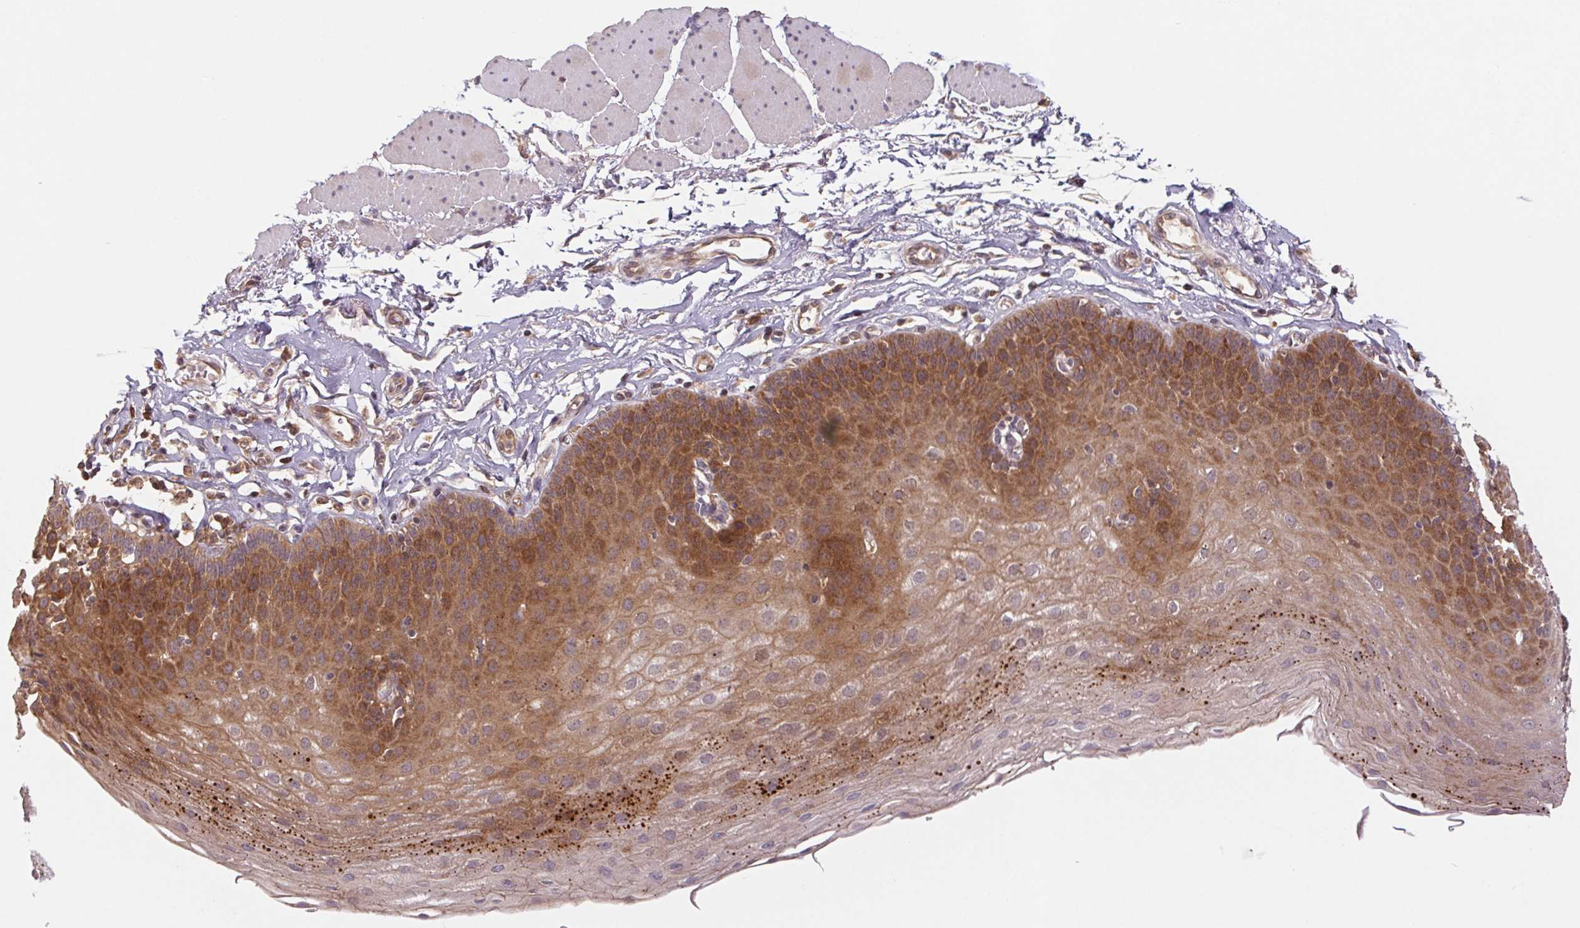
{"staining": {"intensity": "moderate", "quantity": ">75%", "location": "cytoplasmic/membranous"}, "tissue": "esophagus", "cell_type": "Squamous epithelial cells", "image_type": "normal", "snomed": [{"axis": "morphology", "description": "Normal tissue, NOS"}, {"axis": "topography", "description": "Esophagus"}], "caption": "IHC micrograph of normal human esophagus stained for a protein (brown), which shows medium levels of moderate cytoplasmic/membranous staining in approximately >75% of squamous epithelial cells.", "gene": "MTHFD1L", "patient": {"sex": "female", "age": 81}}